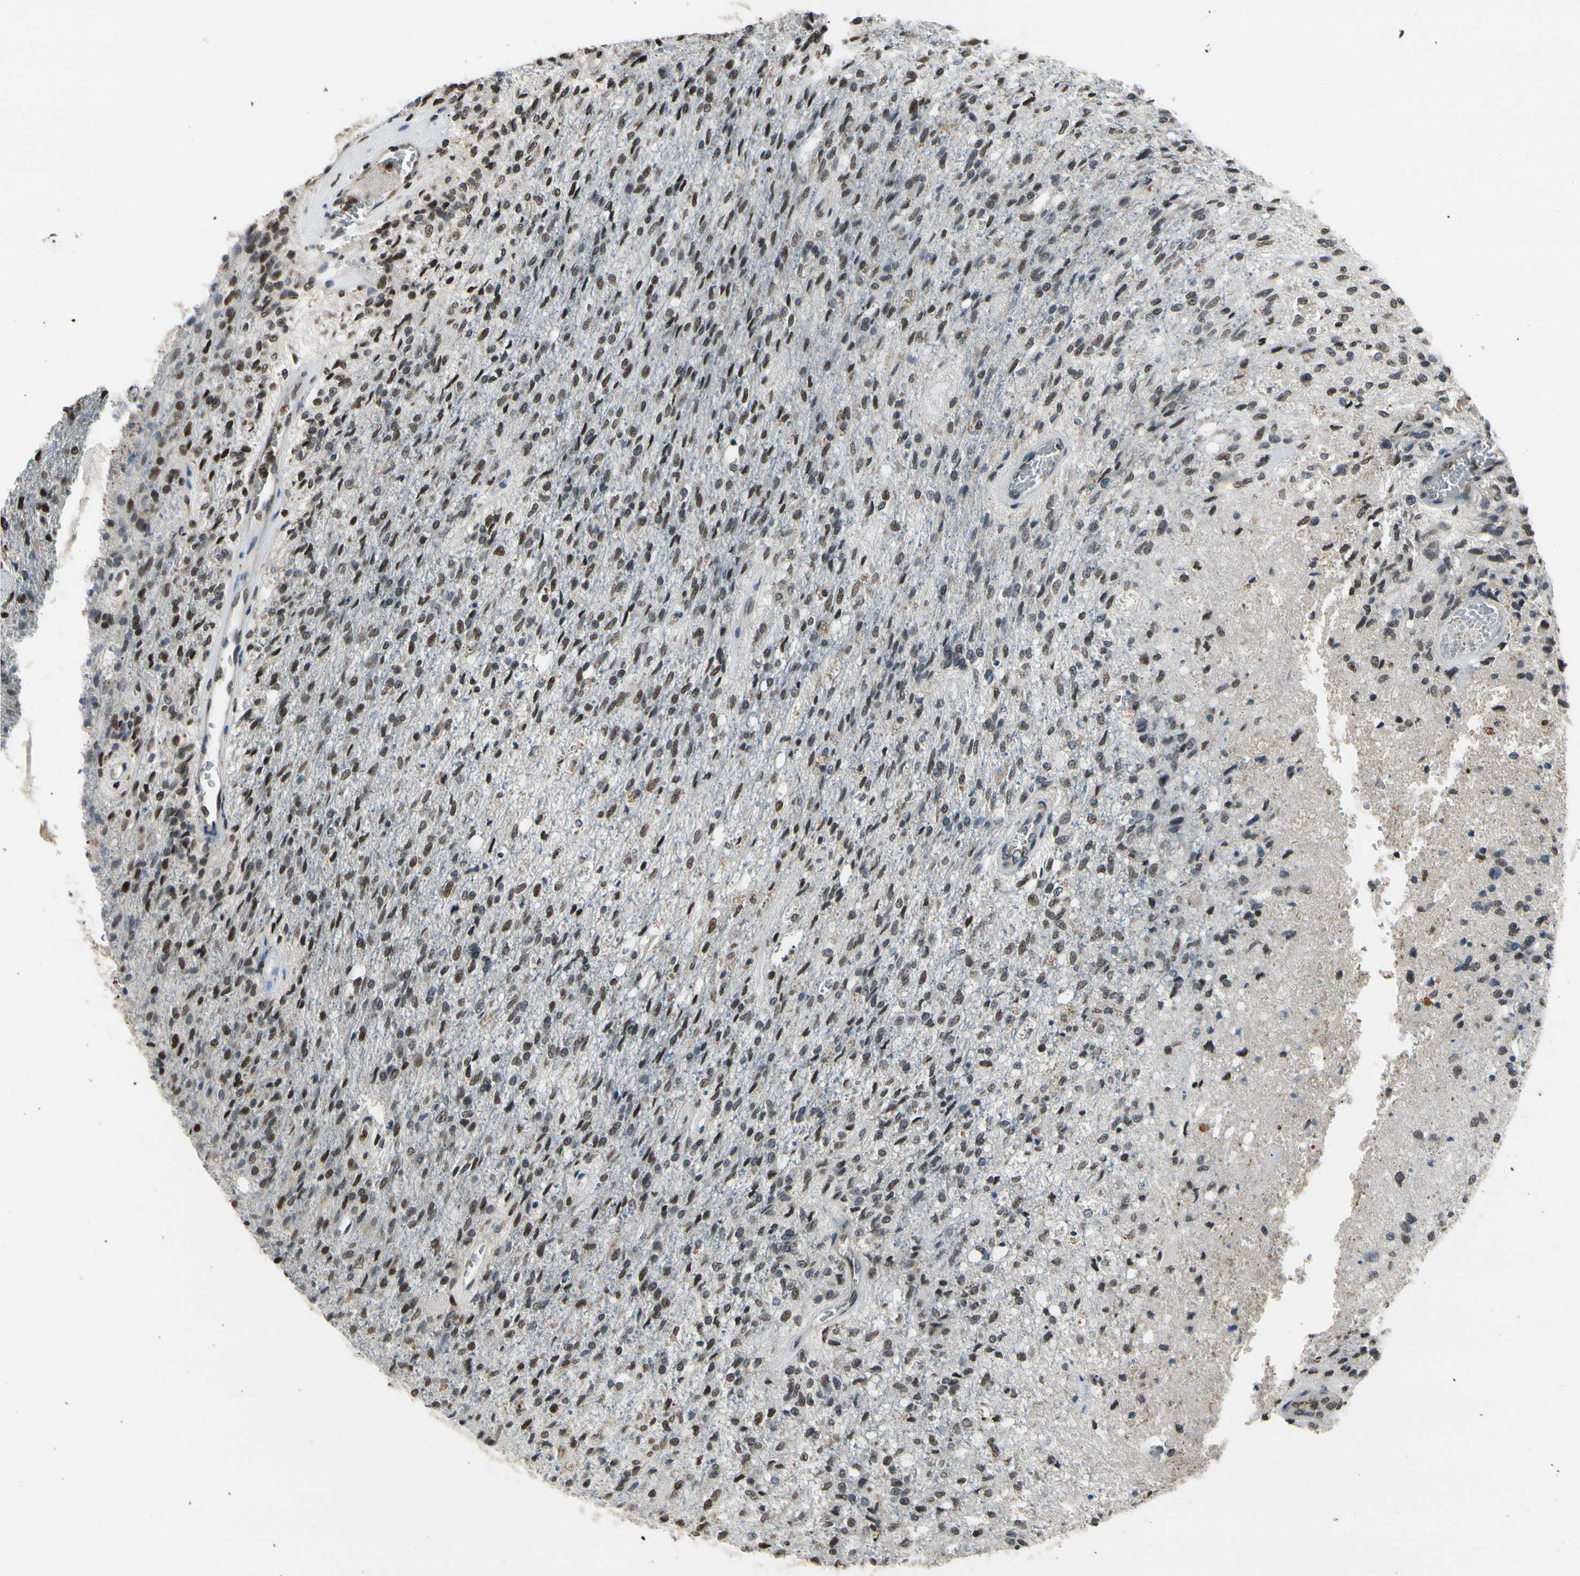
{"staining": {"intensity": "moderate", "quantity": "25%-75%", "location": "nuclear"}, "tissue": "glioma", "cell_type": "Tumor cells", "image_type": "cancer", "snomed": [{"axis": "morphology", "description": "Normal tissue, NOS"}, {"axis": "morphology", "description": "Glioma, malignant, High grade"}, {"axis": "topography", "description": "Cerebral cortex"}], "caption": "Human malignant glioma (high-grade) stained for a protein (brown) displays moderate nuclear positive expression in about 25%-75% of tumor cells.", "gene": "HIPK2", "patient": {"sex": "male", "age": 77}}